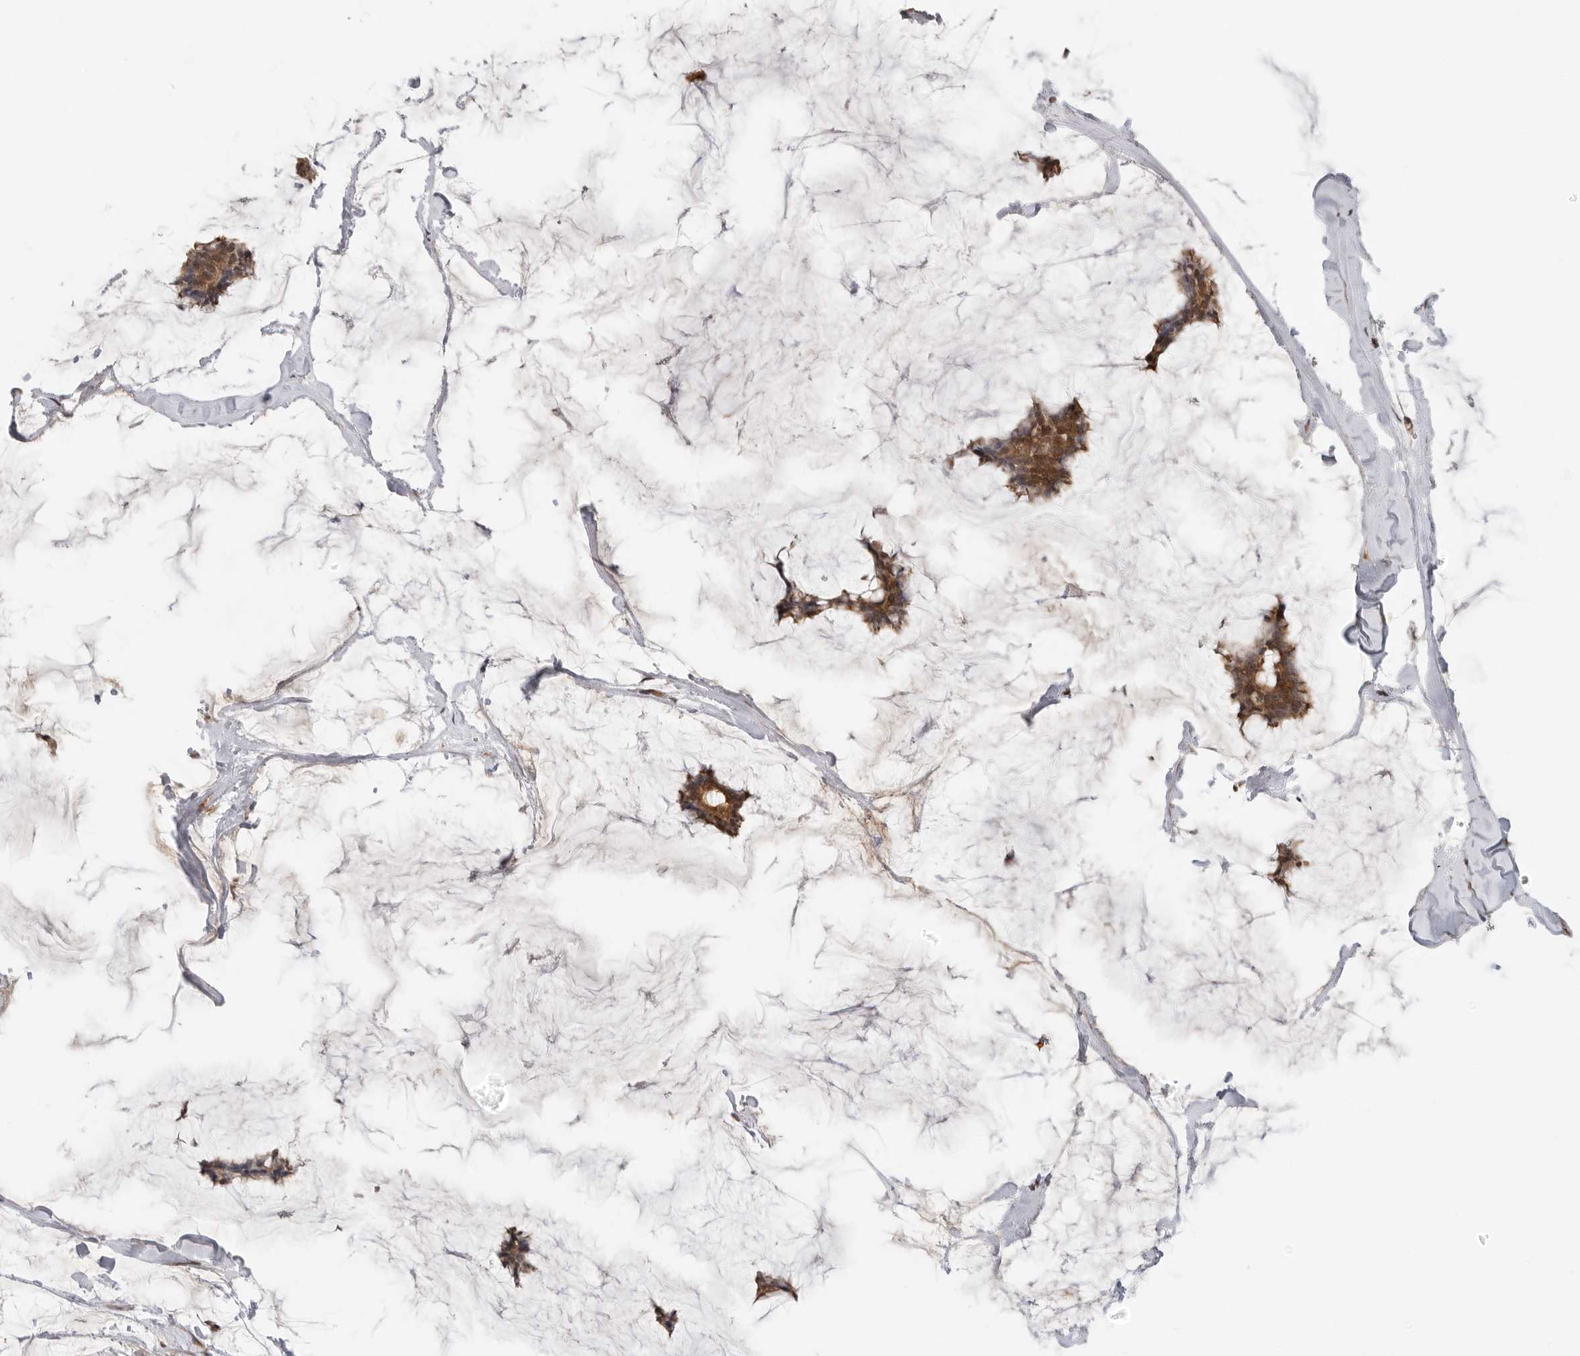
{"staining": {"intensity": "moderate", "quantity": ">75%", "location": "cytoplasmic/membranous,nuclear"}, "tissue": "breast cancer", "cell_type": "Tumor cells", "image_type": "cancer", "snomed": [{"axis": "morphology", "description": "Duct carcinoma"}, {"axis": "topography", "description": "Breast"}], "caption": "A brown stain labels moderate cytoplasmic/membranous and nuclear staining of a protein in human breast cancer (invasive ductal carcinoma) tumor cells.", "gene": "VPS50", "patient": {"sex": "female", "age": 93}}